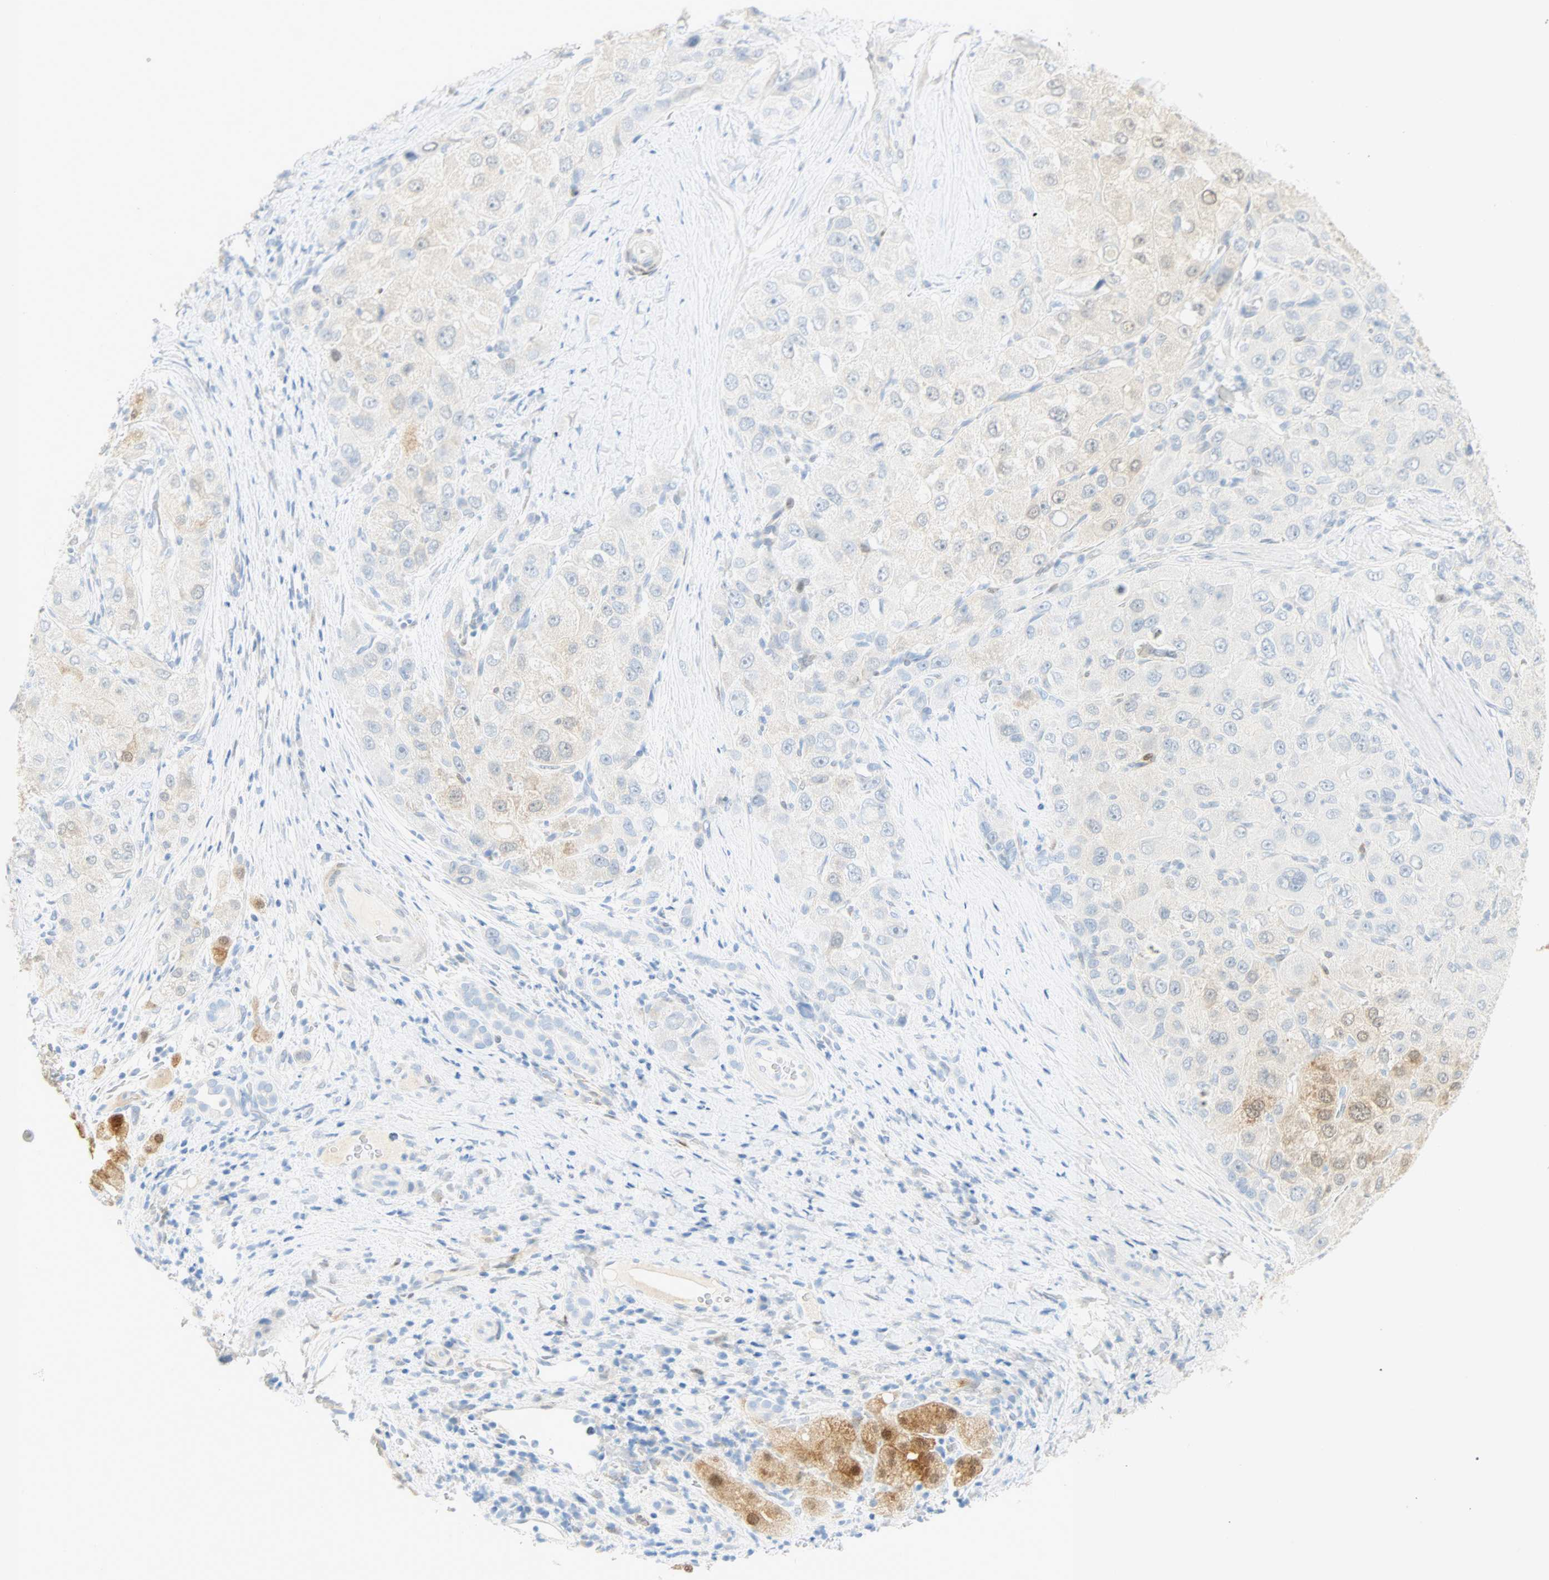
{"staining": {"intensity": "weak", "quantity": "<25%", "location": "cytoplasmic/membranous,nuclear"}, "tissue": "liver cancer", "cell_type": "Tumor cells", "image_type": "cancer", "snomed": [{"axis": "morphology", "description": "Carcinoma, Hepatocellular, NOS"}, {"axis": "topography", "description": "Liver"}], "caption": "This photomicrograph is of liver cancer (hepatocellular carcinoma) stained with IHC to label a protein in brown with the nuclei are counter-stained blue. There is no positivity in tumor cells.", "gene": "SELENBP1", "patient": {"sex": "male", "age": 80}}